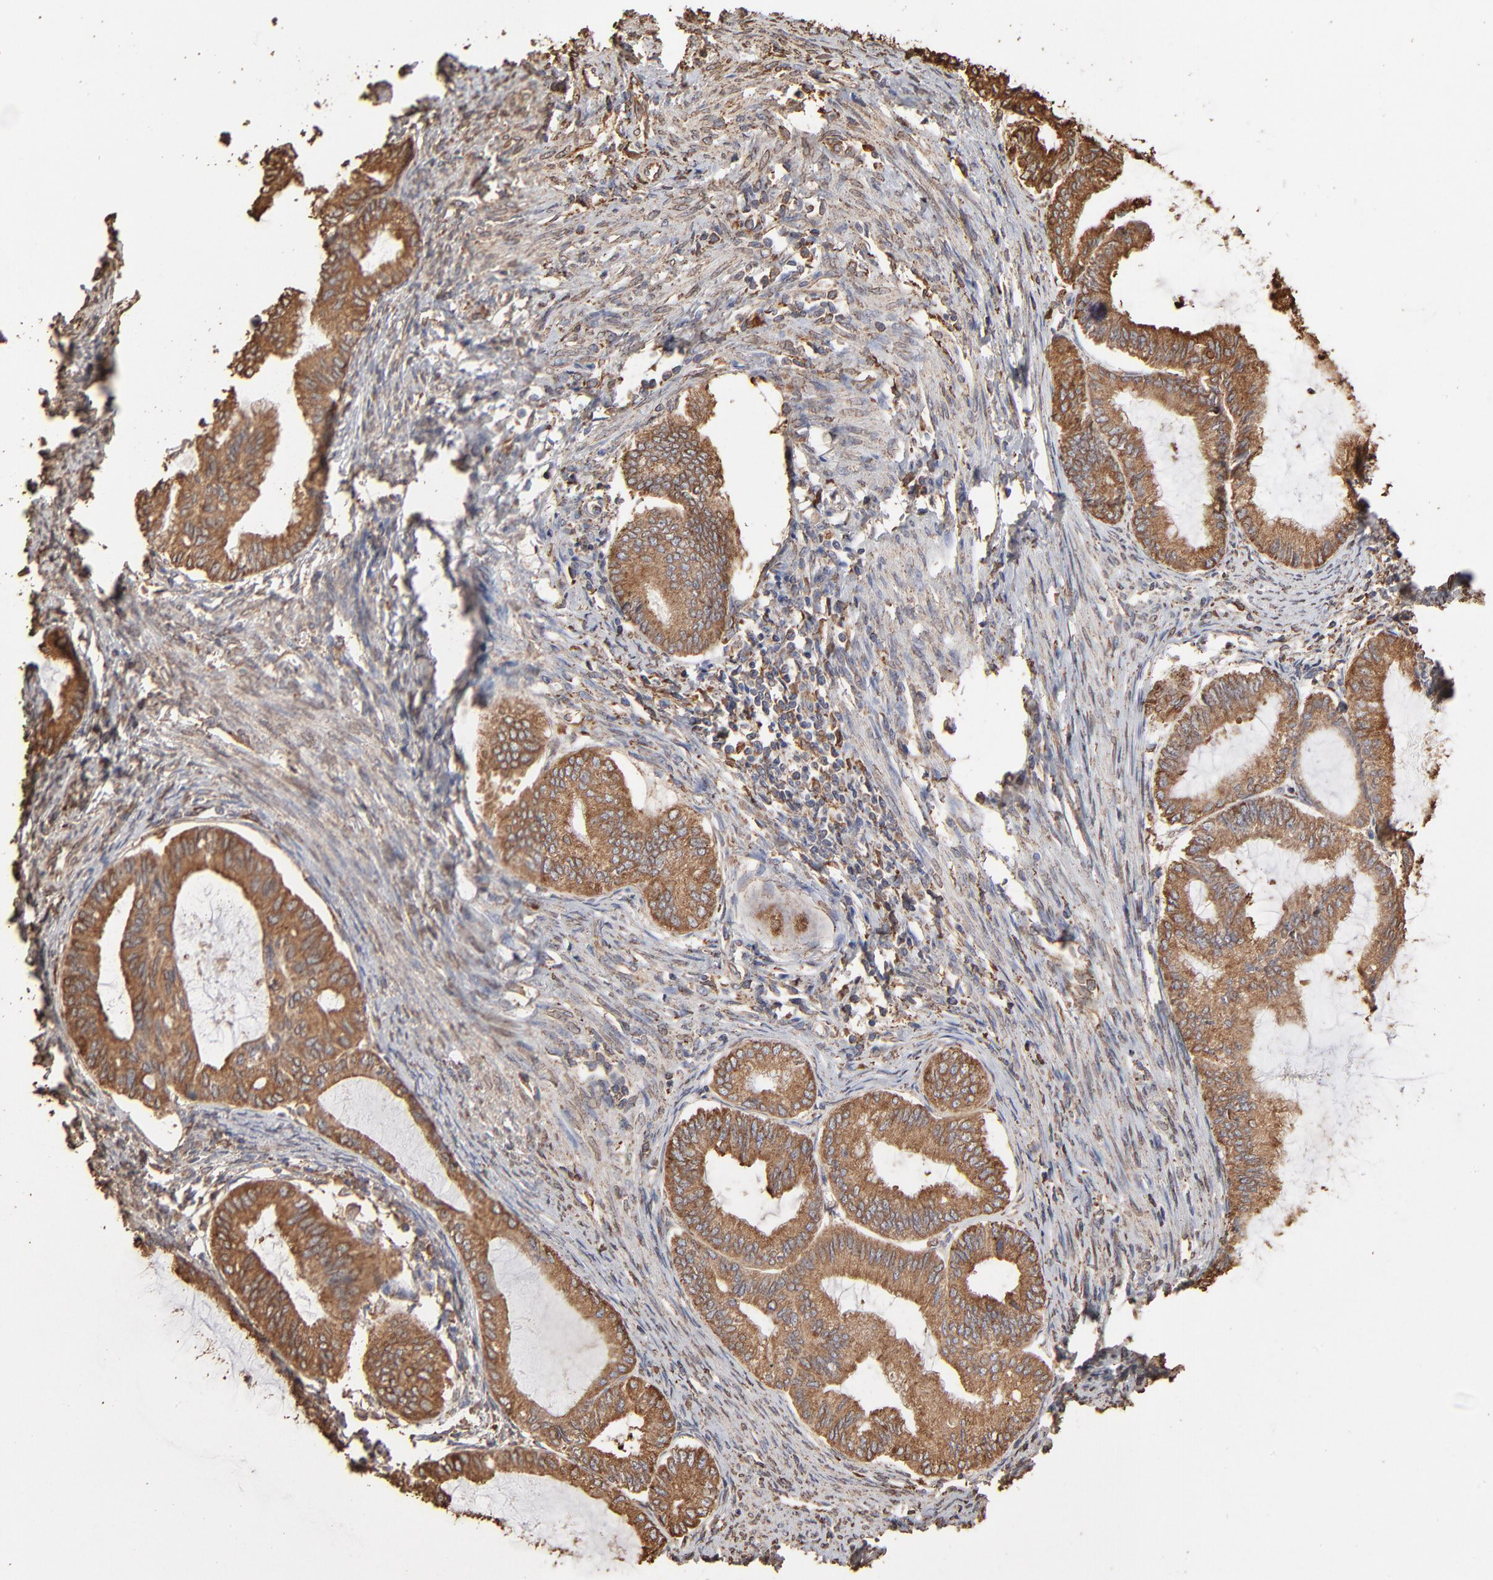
{"staining": {"intensity": "moderate", "quantity": ">75%", "location": "cytoplasmic/membranous"}, "tissue": "endometrial cancer", "cell_type": "Tumor cells", "image_type": "cancer", "snomed": [{"axis": "morphology", "description": "Adenocarcinoma, NOS"}, {"axis": "topography", "description": "Endometrium"}], "caption": "About >75% of tumor cells in human adenocarcinoma (endometrial) reveal moderate cytoplasmic/membranous protein expression as visualized by brown immunohistochemical staining.", "gene": "PDIA3", "patient": {"sex": "female", "age": 86}}